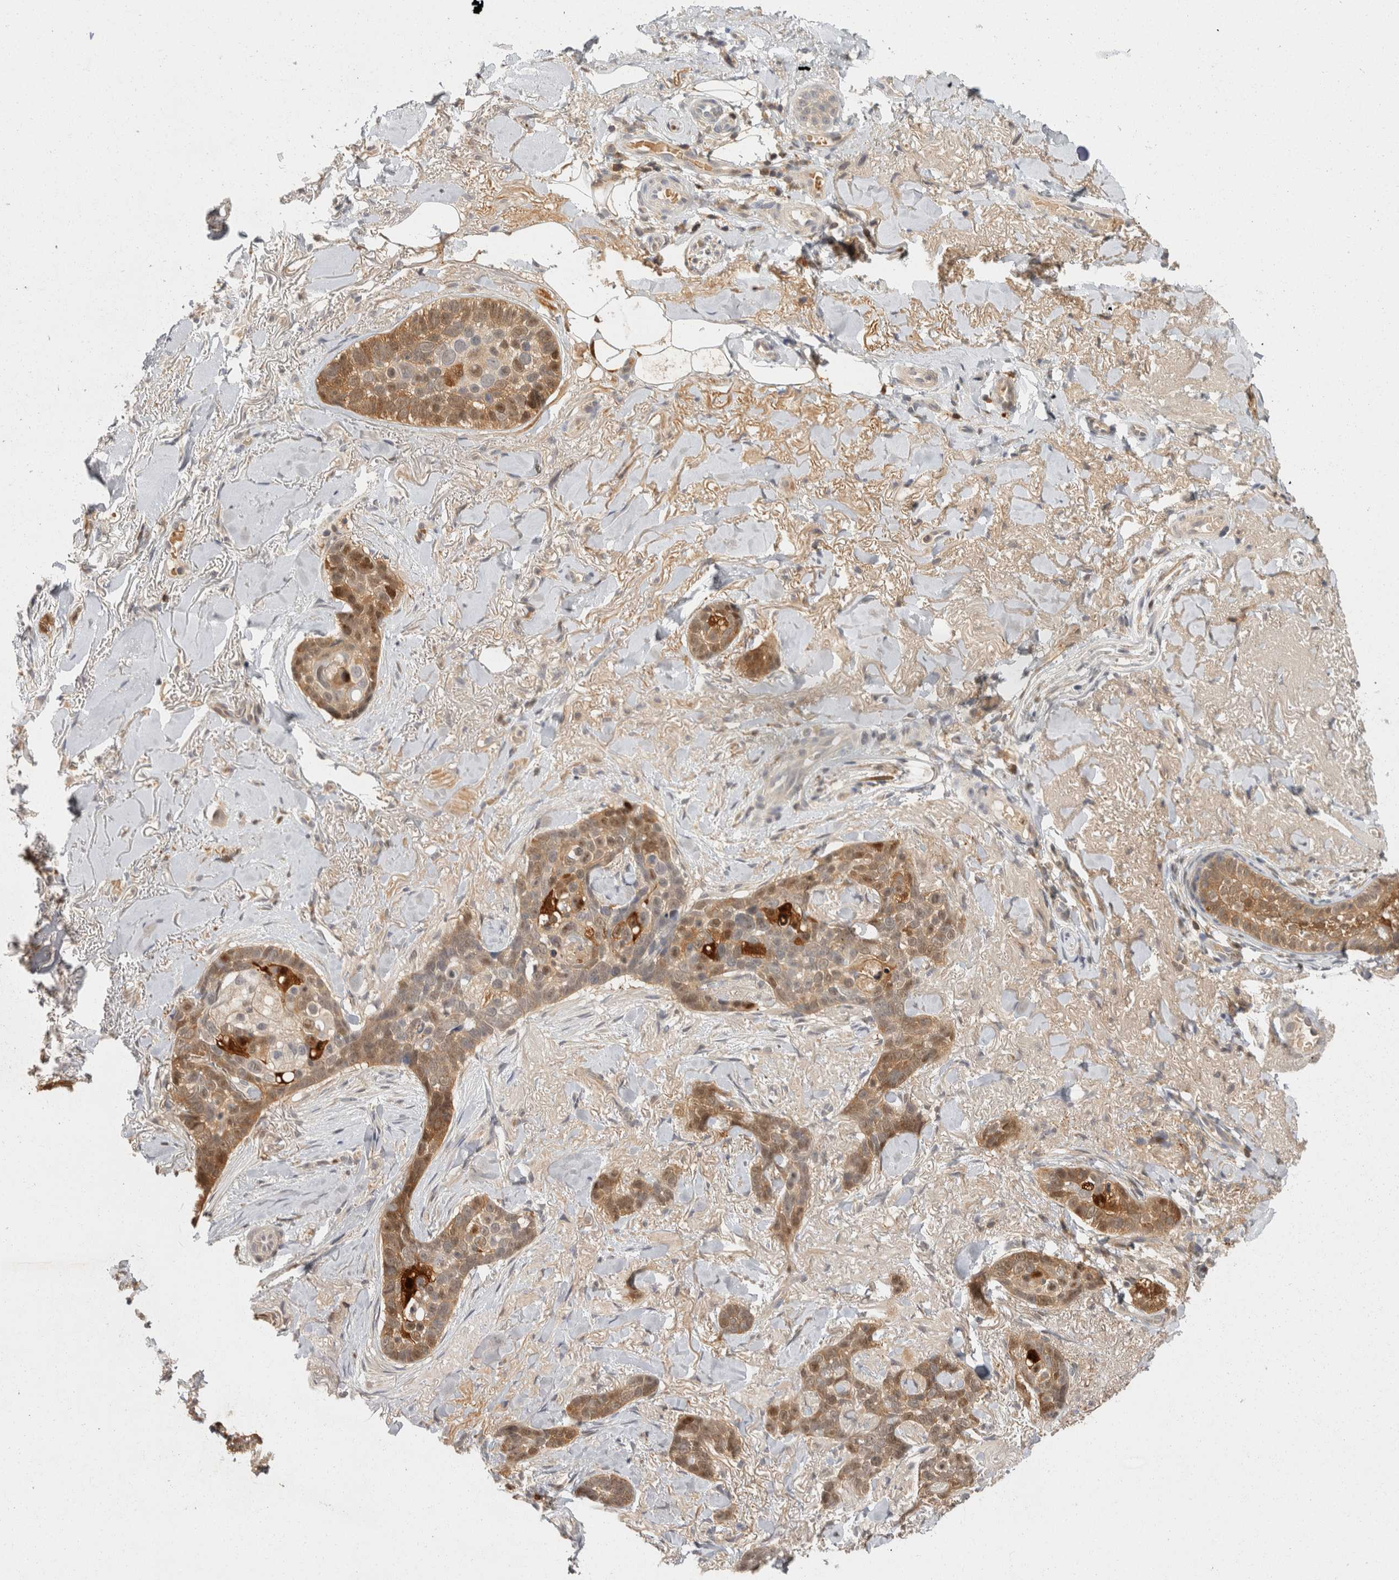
{"staining": {"intensity": "moderate", "quantity": ">75%", "location": "cytoplasmic/membranous"}, "tissue": "skin cancer", "cell_type": "Tumor cells", "image_type": "cancer", "snomed": [{"axis": "morphology", "description": "Basal cell carcinoma"}, {"axis": "topography", "description": "Skin"}], "caption": "Tumor cells display moderate cytoplasmic/membranous expression in approximately >75% of cells in skin cancer. (DAB (3,3'-diaminobenzidine) IHC, brown staining for protein, blue staining for nuclei).", "gene": "ACAT2", "patient": {"sex": "female", "age": 82}}